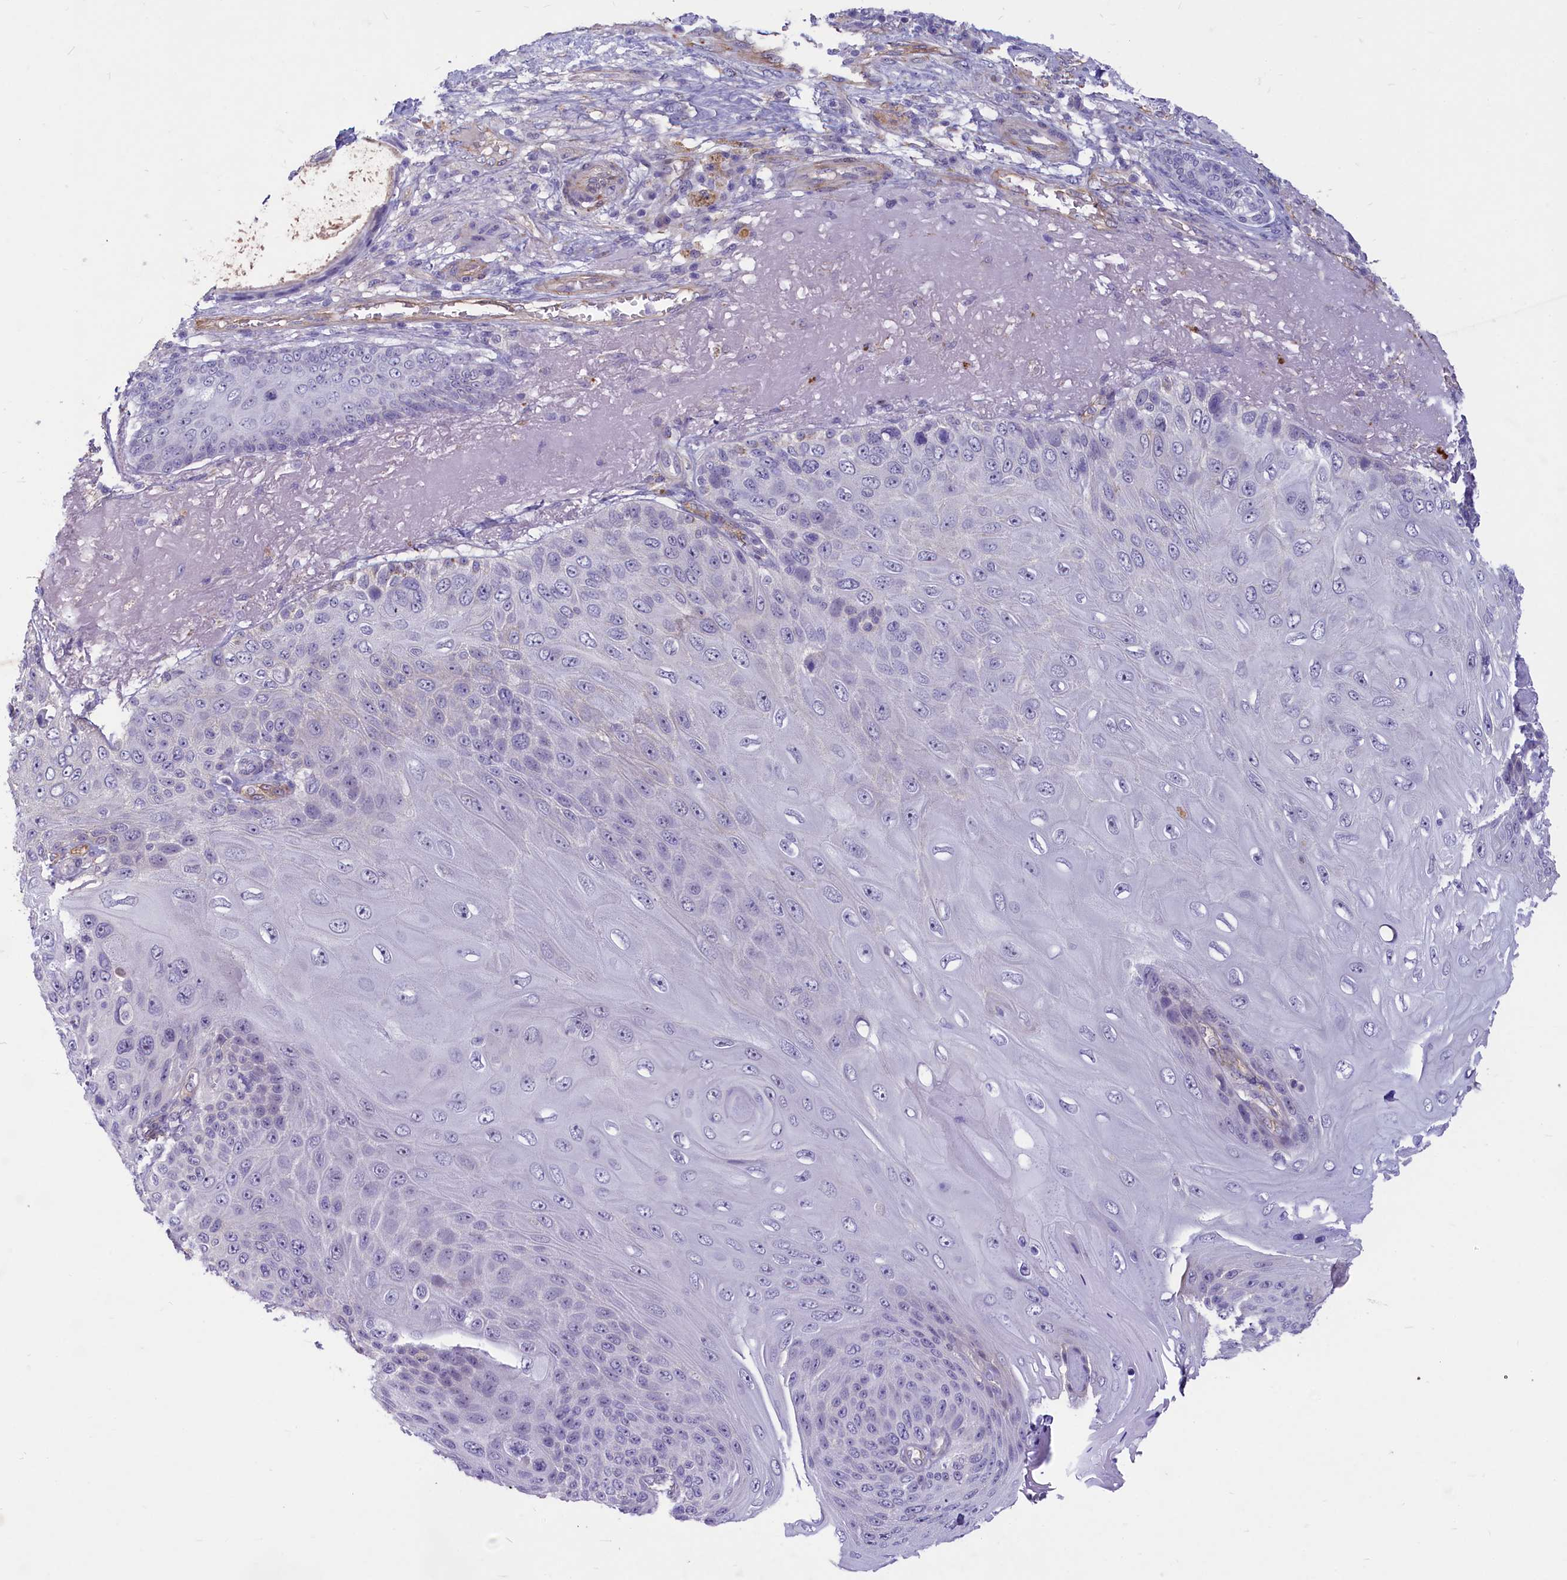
{"staining": {"intensity": "negative", "quantity": "none", "location": "none"}, "tissue": "skin cancer", "cell_type": "Tumor cells", "image_type": "cancer", "snomed": [{"axis": "morphology", "description": "Squamous cell carcinoma, NOS"}, {"axis": "topography", "description": "Skin"}], "caption": "Immunohistochemistry (IHC) of human skin cancer shows no positivity in tumor cells.", "gene": "PROCR", "patient": {"sex": "female", "age": 88}}